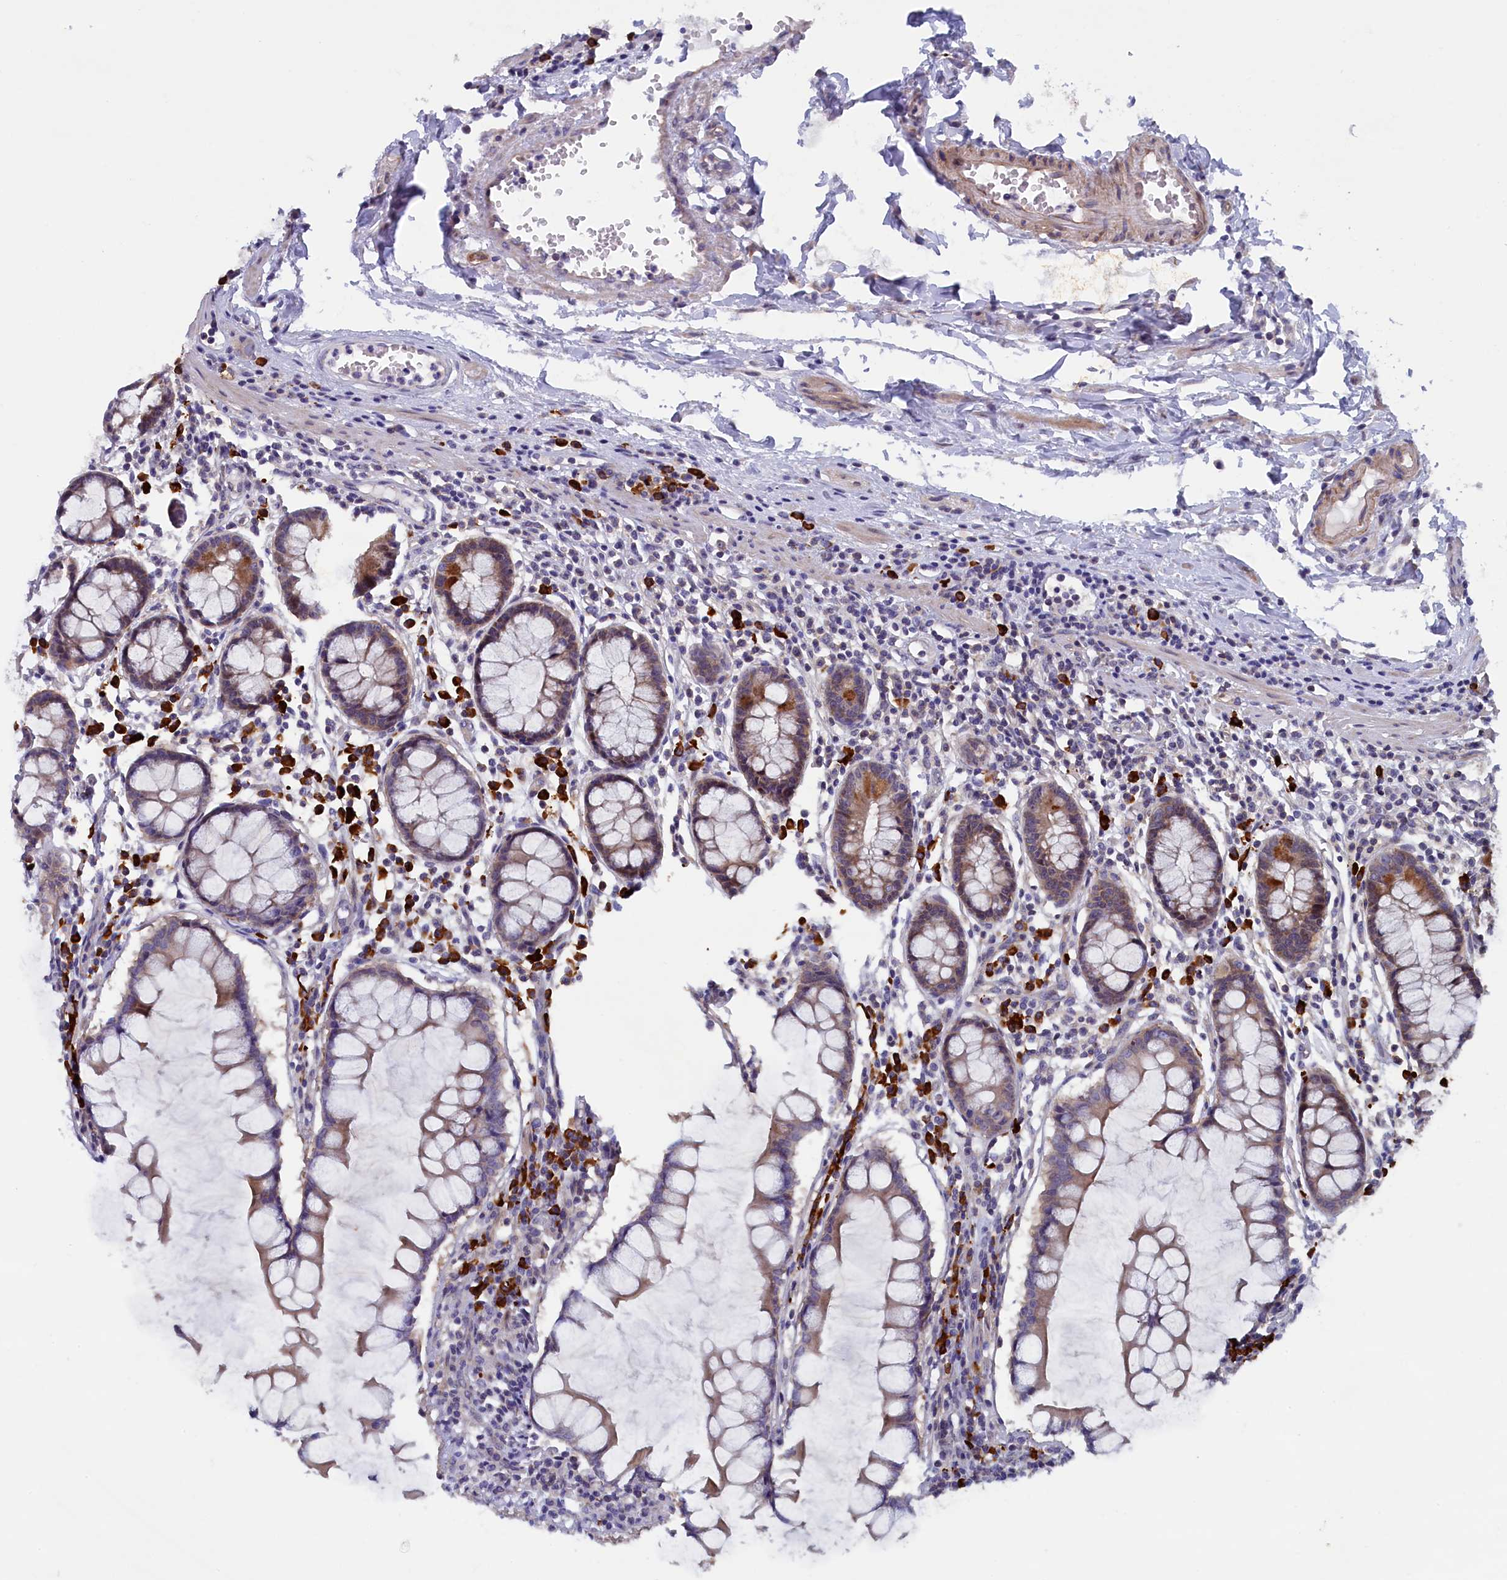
{"staining": {"intensity": "weak", "quantity": ">75%", "location": "cytoplasmic/membranous"}, "tissue": "colon", "cell_type": "Endothelial cells", "image_type": "normal", "snomed": [{"axis": "morphology", "description": "Normal tissue, NOS"}, {"axis": "morphology", "description": "Adenocarcinoma, NOS"}, {"axis": "topography", "description": "Colon"}], "caption": "Colon stained with a brown dye reveals weak cytoplasmic/membranous positive positivity in about >75% of endothelial cells.", "gene": "JPT2", "patient": {"sex": "female", "age": 55}}